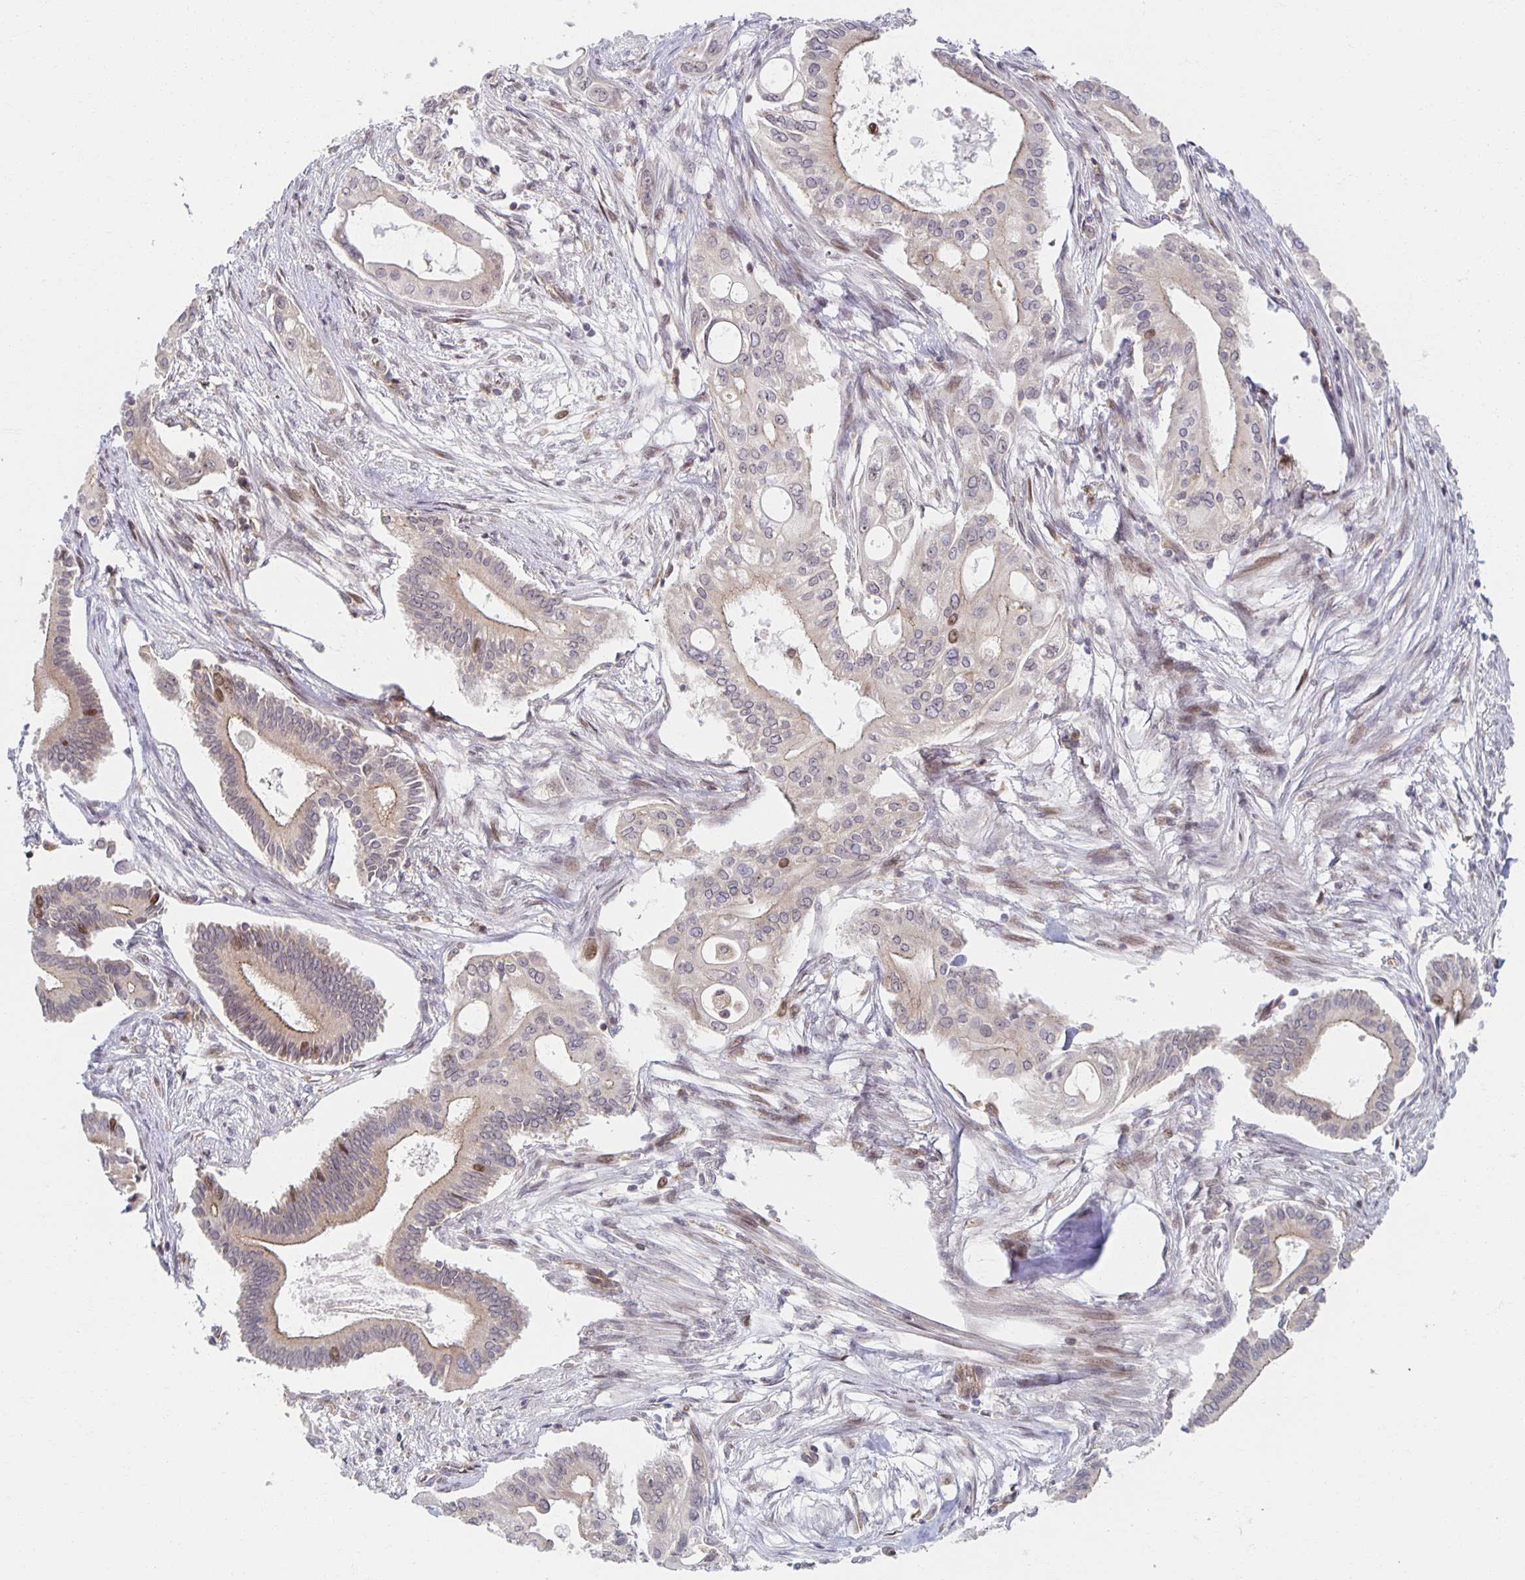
{"staining": {"intensity": "moderate", "quantity": "<25%", "location": "nuclear"}, "tissue": "pancreatic cancer", "cell_type": "Tumor cells", "image_type": "cancer", "snomed": [{"axis": "morphology", "description": "Adenocarcinoma, NOS"}, {"axis": "topography", "description": "Pancreas"}], "caption": "IHC image of adenocarcinoma (pancreatic) stained for a protein (brown), which reveals low levels of moderate nuclear positivity in about <25% of tumor cells.", "gene": "HCFC1R1", "patient": {"sex": "female", "age": 68}}